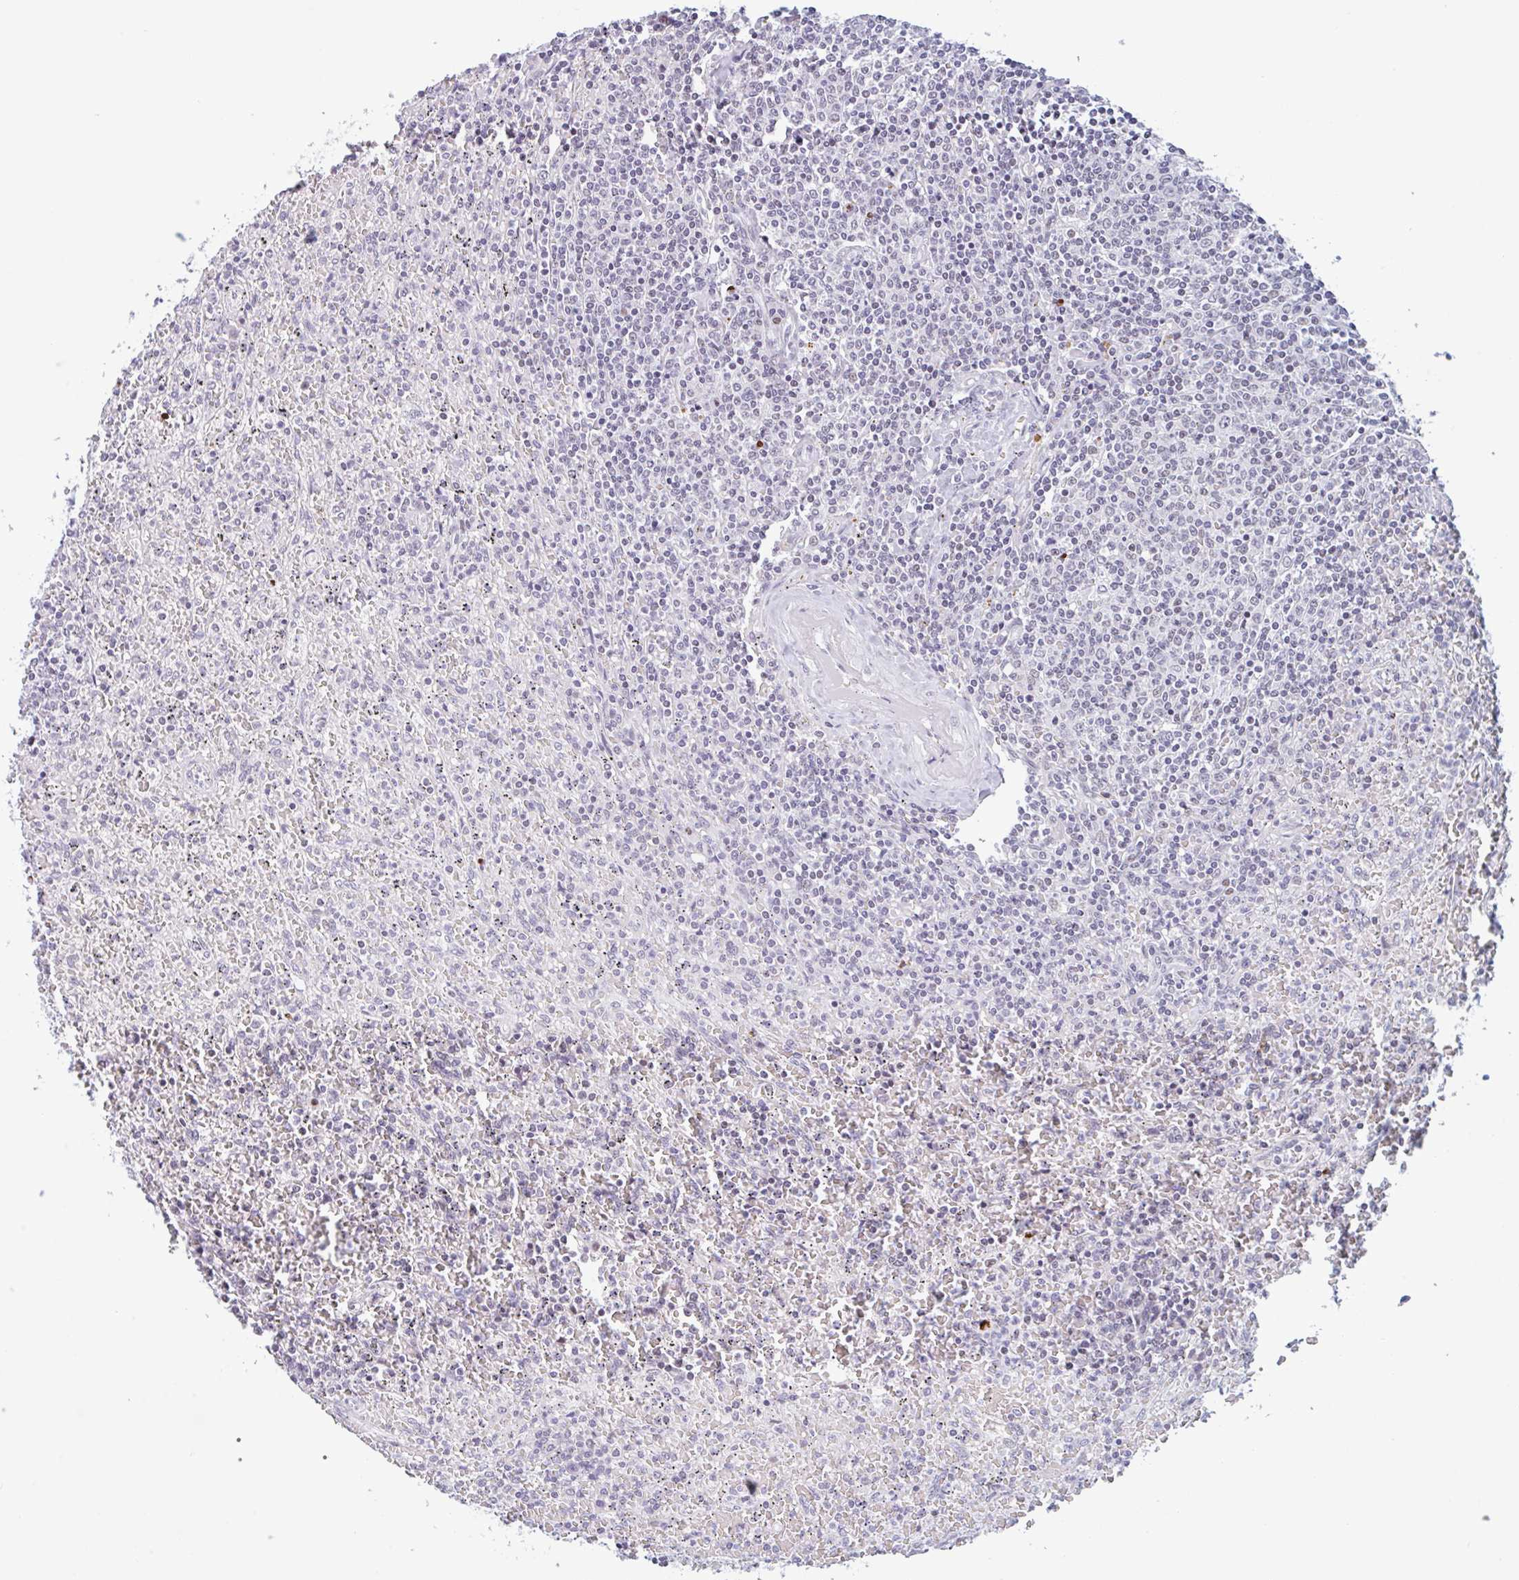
{"staining": {"intensity": "negative", "quantity": "none", "location": "none"}, "tissue": "lymphoma", "cell_type": "Tumor cells", "image_type": "cancer", "snomed": [{"axis": "morphology", "description": "Malignant lymphoma, non-Hodgkin's type, Low grade"}, {"axis": "topography", "description": "Spleen"}], "caption": "Photomicrograph shows no significant protein positivity in tumor cells of lymphoma. (IHC, brightfield microscopy, high magnification).", "gene": "PLG", "patient": {"sex": "female", "age": 64}}